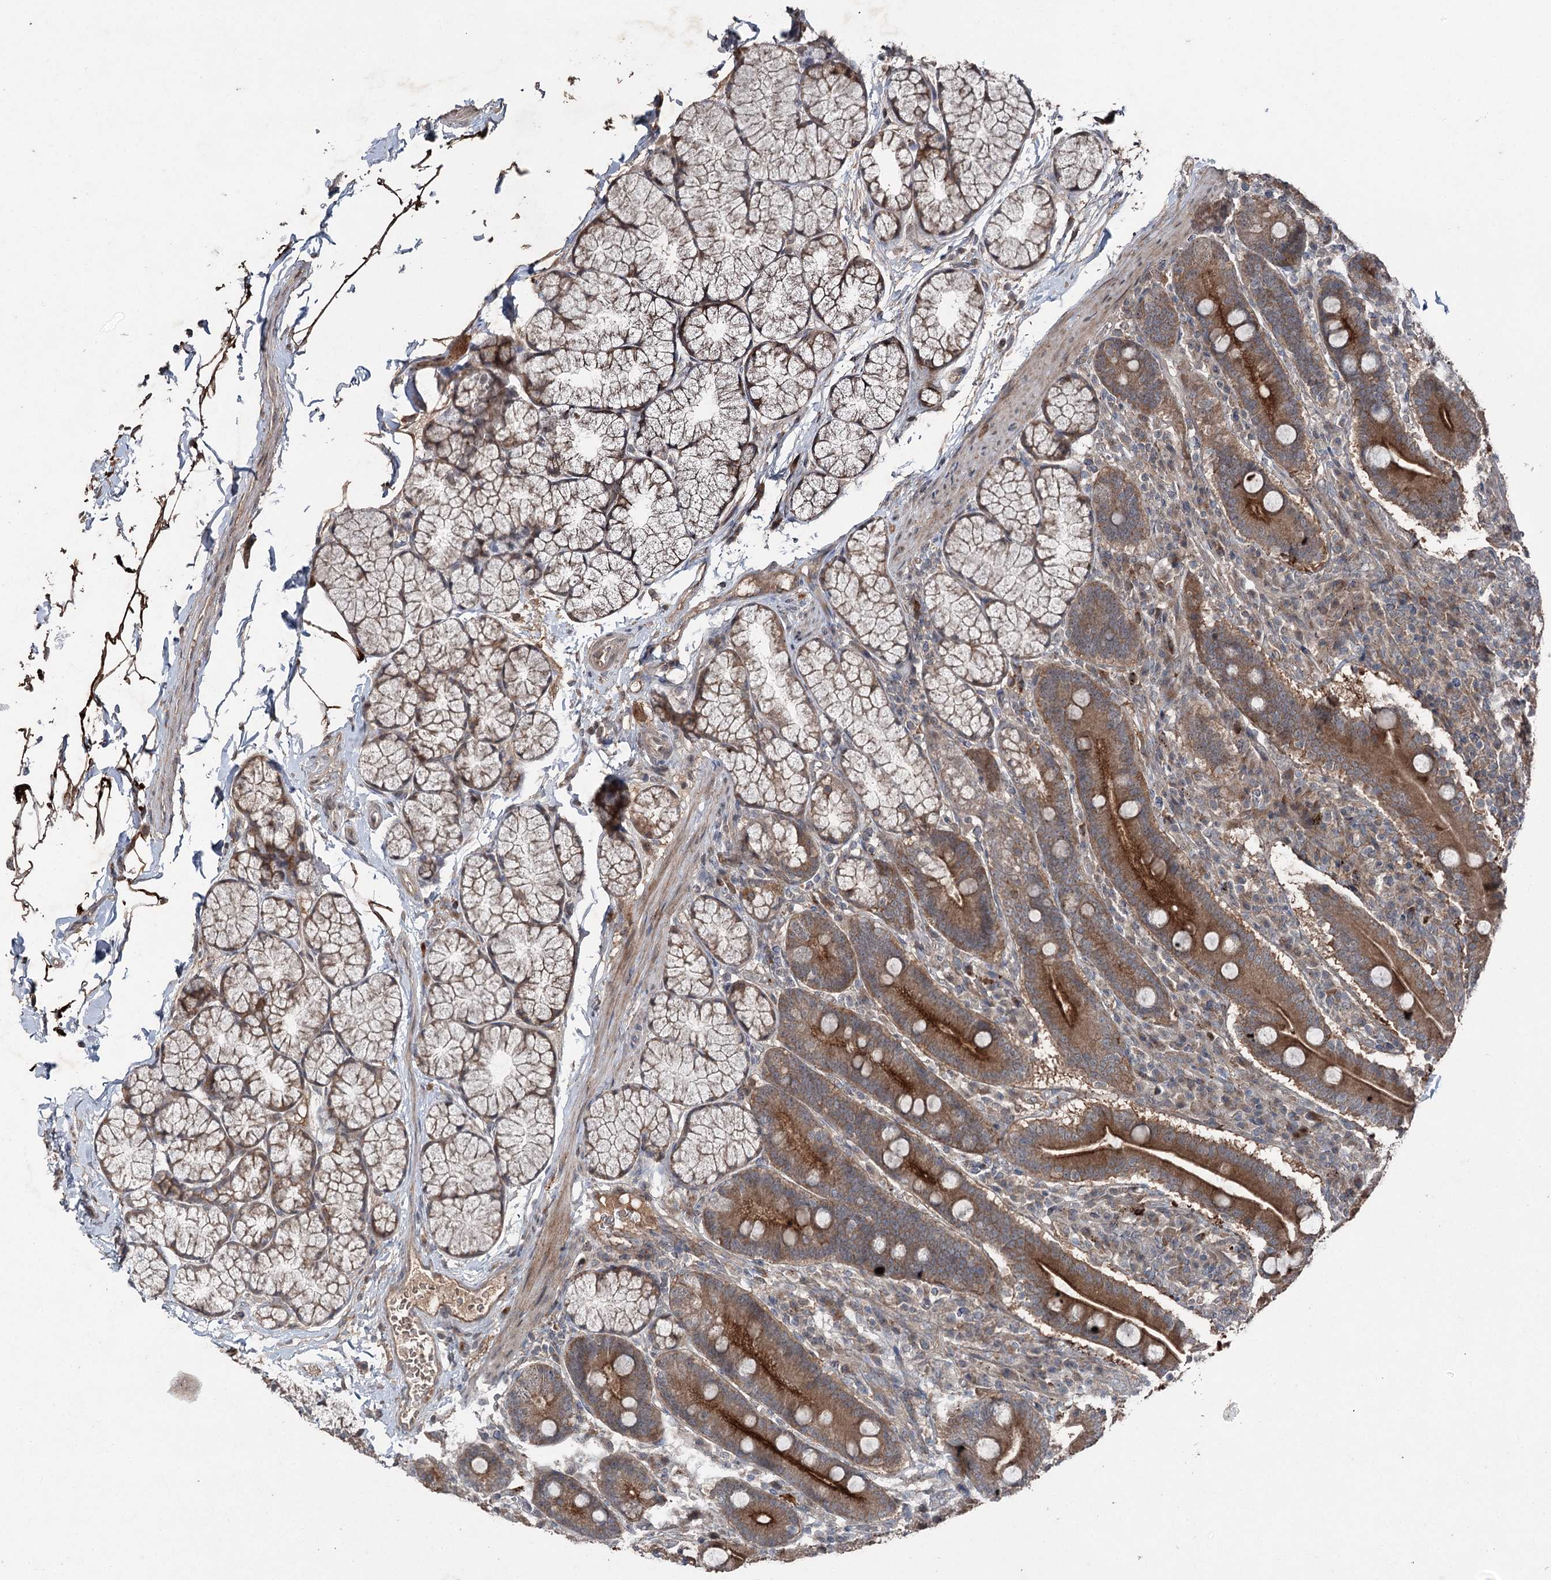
{"staining": {"intensity": "strong", "quantity": ">75%", "location": "cytoplasmic/membranous"}, "tissue": "duodenum", "cell_type": "Glandular cells", "image_type": "normal", "snomed": [{"axis": "morphology", "description": "Normal tissue, NOS"}, {"axis": "topography", "description": "Duodenum"}], "caption": "DAB (3,3'-diaminobenzidine) immunohistochemical staining of unremarkable duodenum shows strong cytoplasmic/membranous protein staining in approximately >75% of glandular cells.", "gene": "MAPK8IP2", "patient": {"sex": "male", "age": 35}}